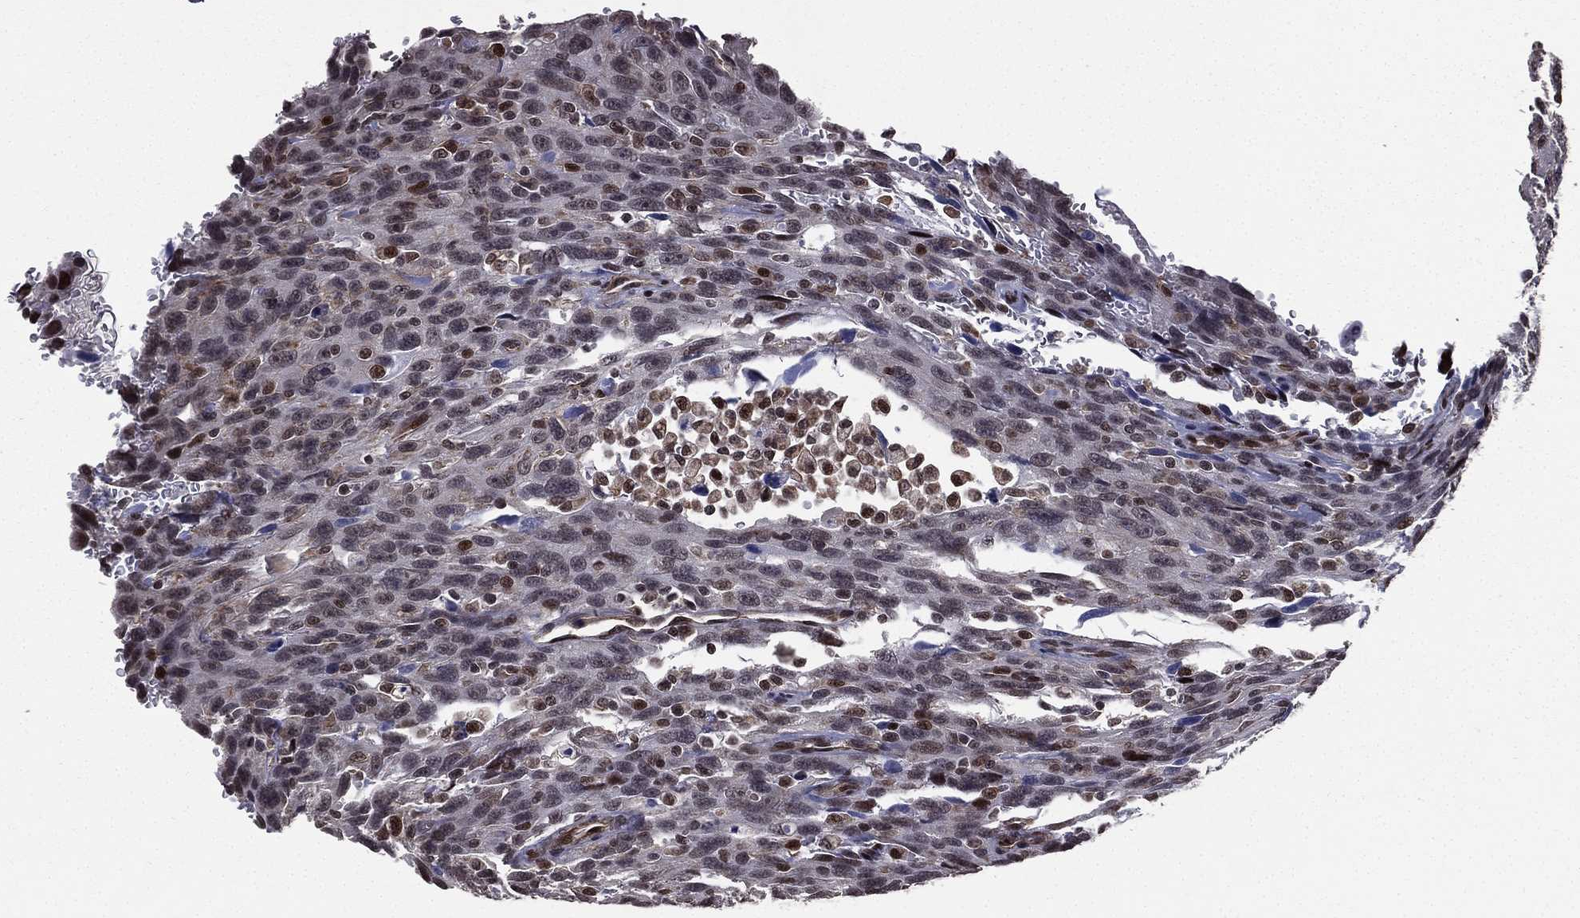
{"staining": {"intensity": "strong", "quantity": "<25%", "location": "nuclear"}, "tissue": "urothelial cancer", "cell_type": "Tumor cells", "image_type": "cancer", "snomed": [{"axis": "morphology", "description": "Urothelial carcinoma, NOS"}, {"axis": "morphology", "description": "Urothelial carcinoma, High grade"}, {"axis": "topography", "description": "Urinary bladder"}], "caption": "Strong nuclear staining is seen in approximately <25% of tumor cells in transitional cell carcinoma. (brown staining indicates protein expression, while blue staining denotes nuclei).", "gene": "RARB", "patient": {"sex": "female", "age": 73}}